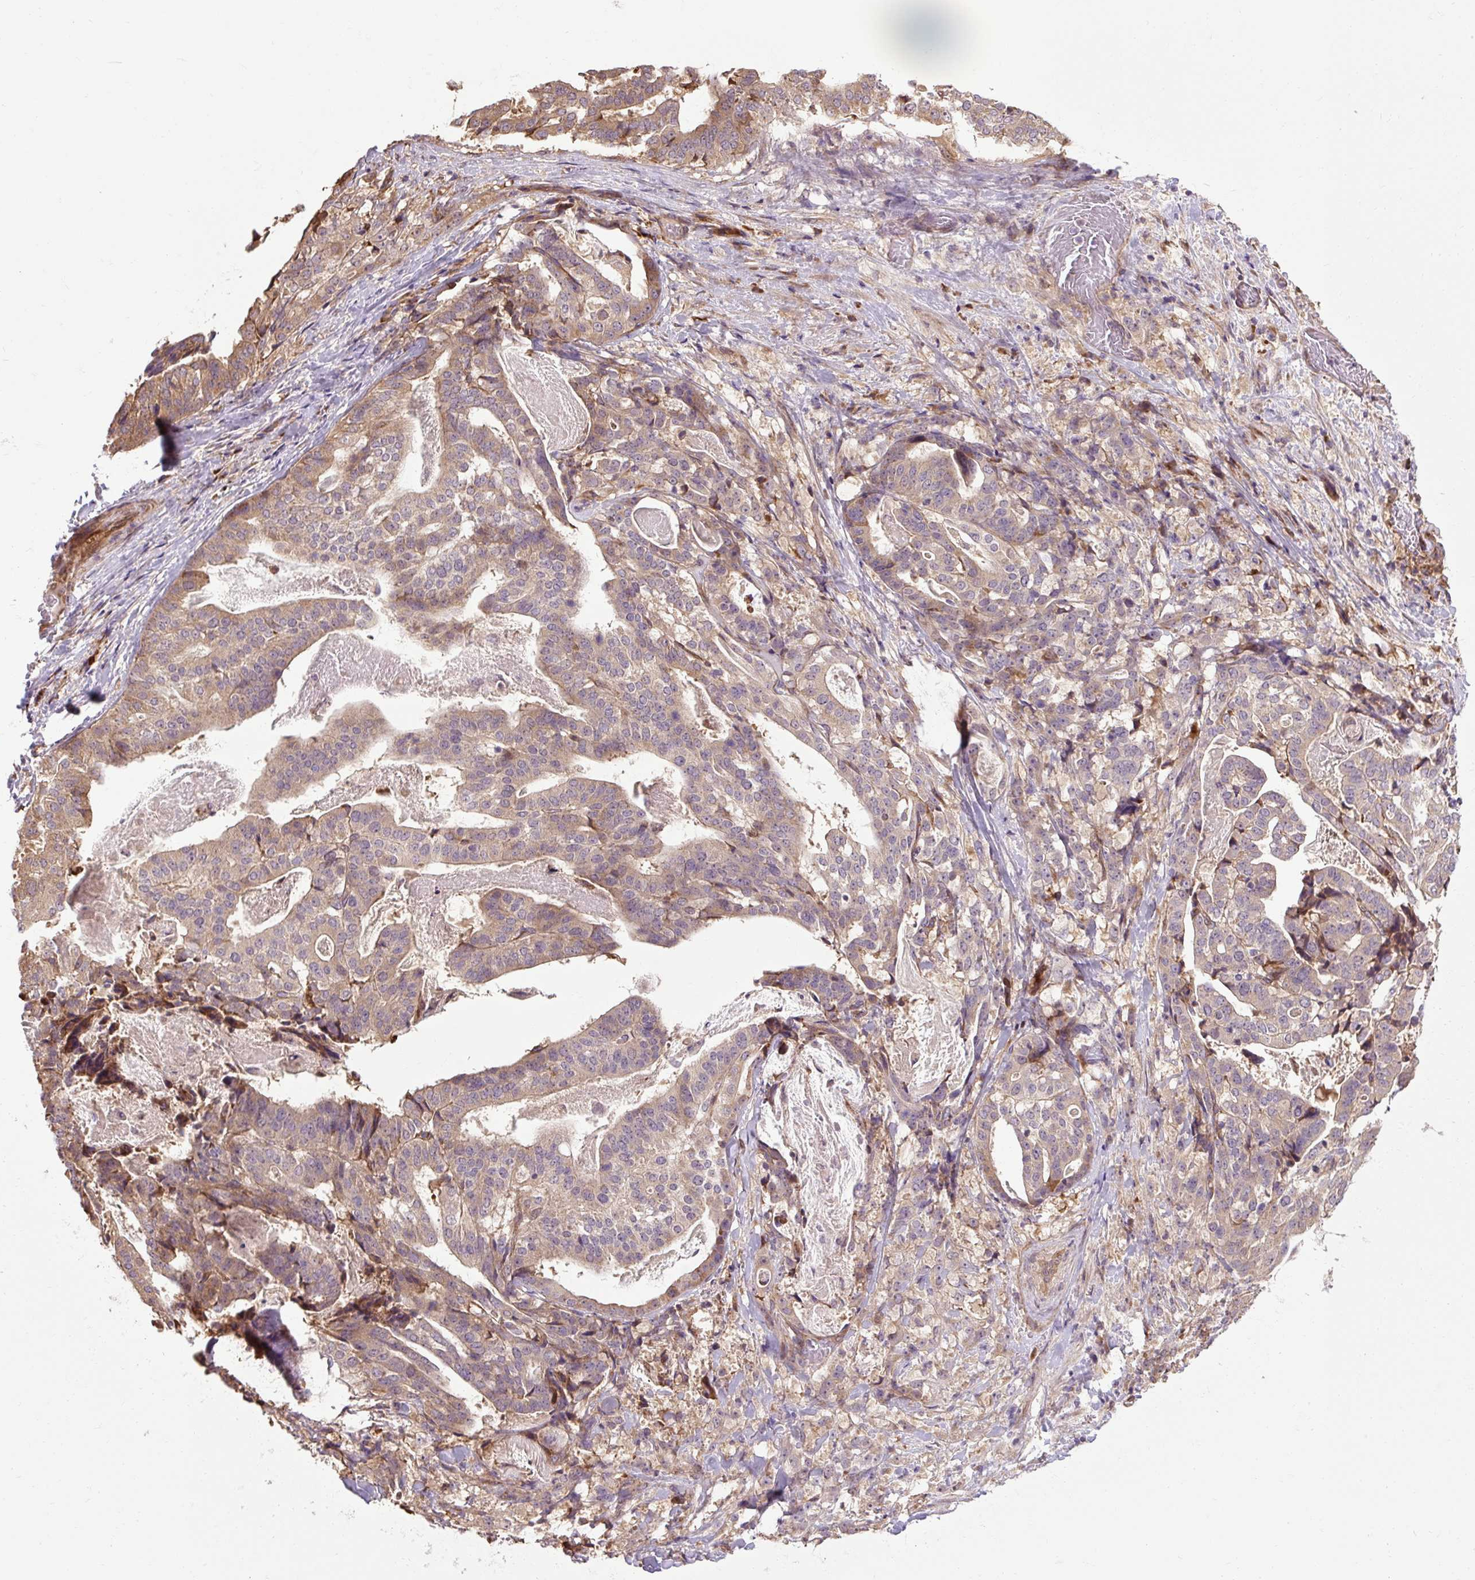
{"staining": {"intensity": "weak", "quantity": ">75%", "location": "cytoplasmic/membranous"}, "tissue": "stomach cancer", "cell_type": "Tumor cells", "image_type": "cancer", "snomed": [{"axis": "morphology", "description": "Adenocarcinoma, NOS"}, {"axis": "topography", "description": "Stomach"}], "caption": "Adenocarcinoma (stomach) stained with immunohistochemistry displays weak cytoplasmic/membranous expression in about >75% of tumor cells.", "gene": "FLRT1", "patient": {"sex": "male", "age": 48}}